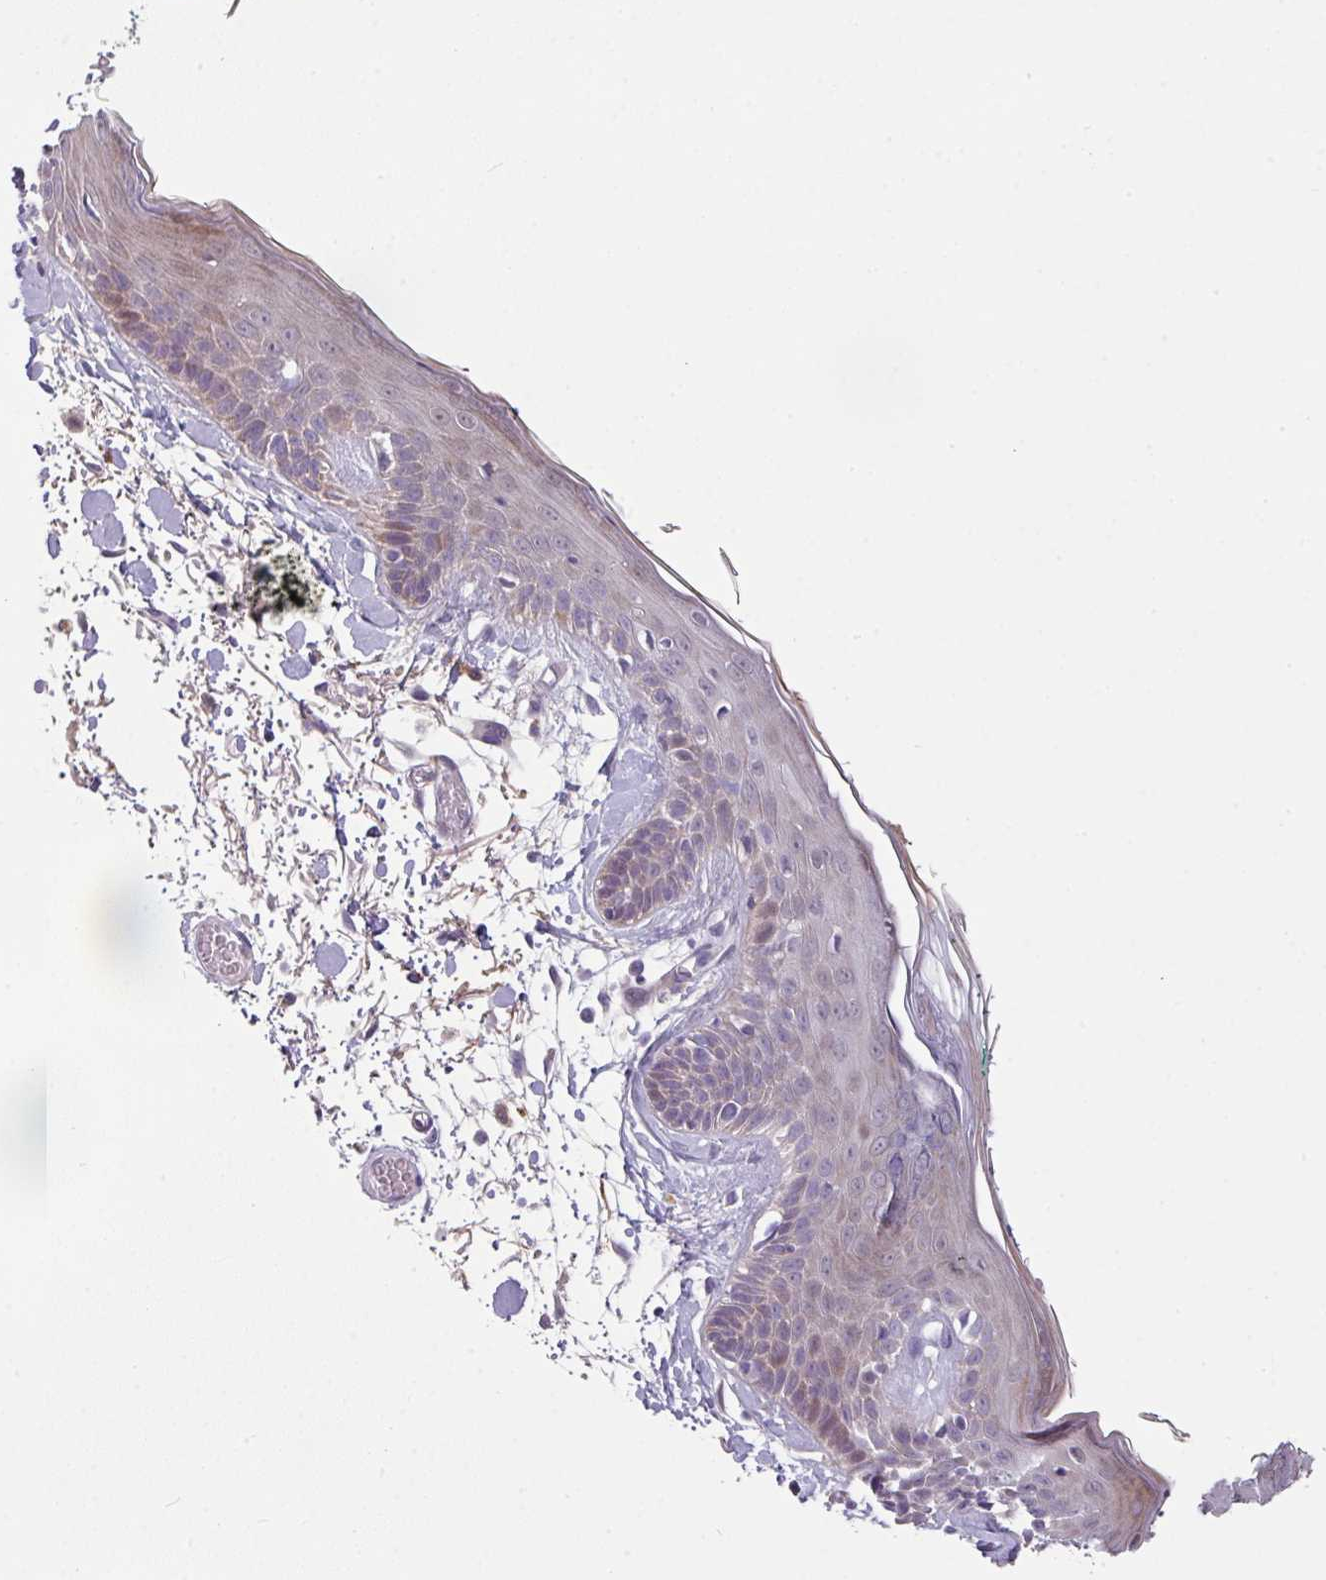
{"staining": {"intensity": "negative", "quantity": "none", "location": "none"}, "tissue": "skin", "cell_type": "Fibroblasts", "image_type": "normal", "snomed": [{"axis": "morphology", "description": "Normal tissue, NOS"}, {"axis": "topography", "description": "Skin"}], "caption": "Normal skin was stained to show a protein in brown. There is no significant positivity in fibroblasts.", "gene": "C2orf16", "patient": {"sex": "male", "age": 79}}